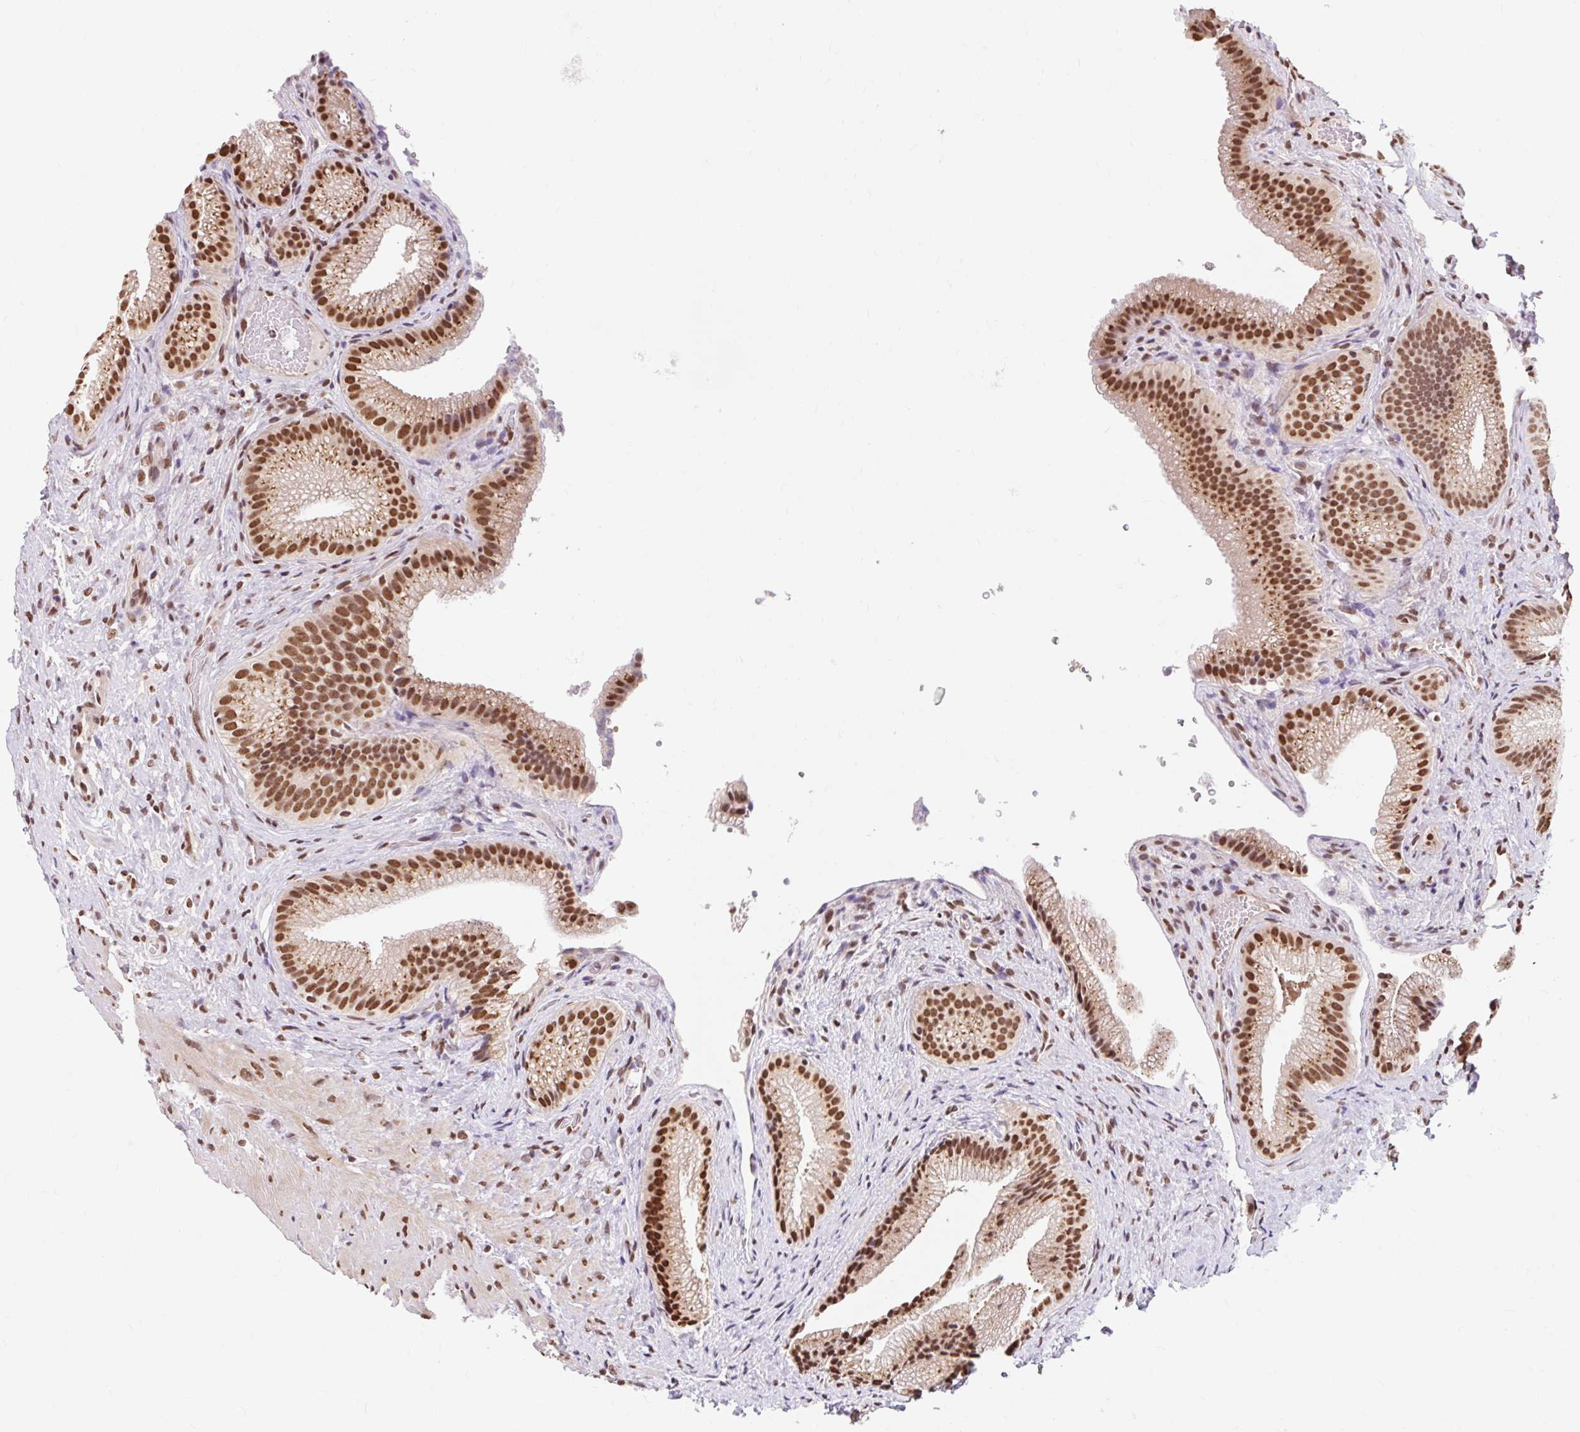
{"staining": {"intensity": "strong", "quantity": ">75%", "location": "nuclear"}, "tissue": "gallbladder", "cell_type": "Glandular cells", "image_type": "normal", "snomed": [{"axis": "morphology", "description": "Normal tissue, NOS"}, {"axis": "morphology", "description": "Inflammation, NOS"}, {"axis": "topography", "description": "Gallbladder"}], "caption": "Immunohistochemistry (DAB) staining of normal gallbladder exhibits strong nuclear protein expression in about >75% of glandular cells. Nuclei are stained in blue.", "gene": "BICRA", "patient": {"sex": "male", "age": 51}}